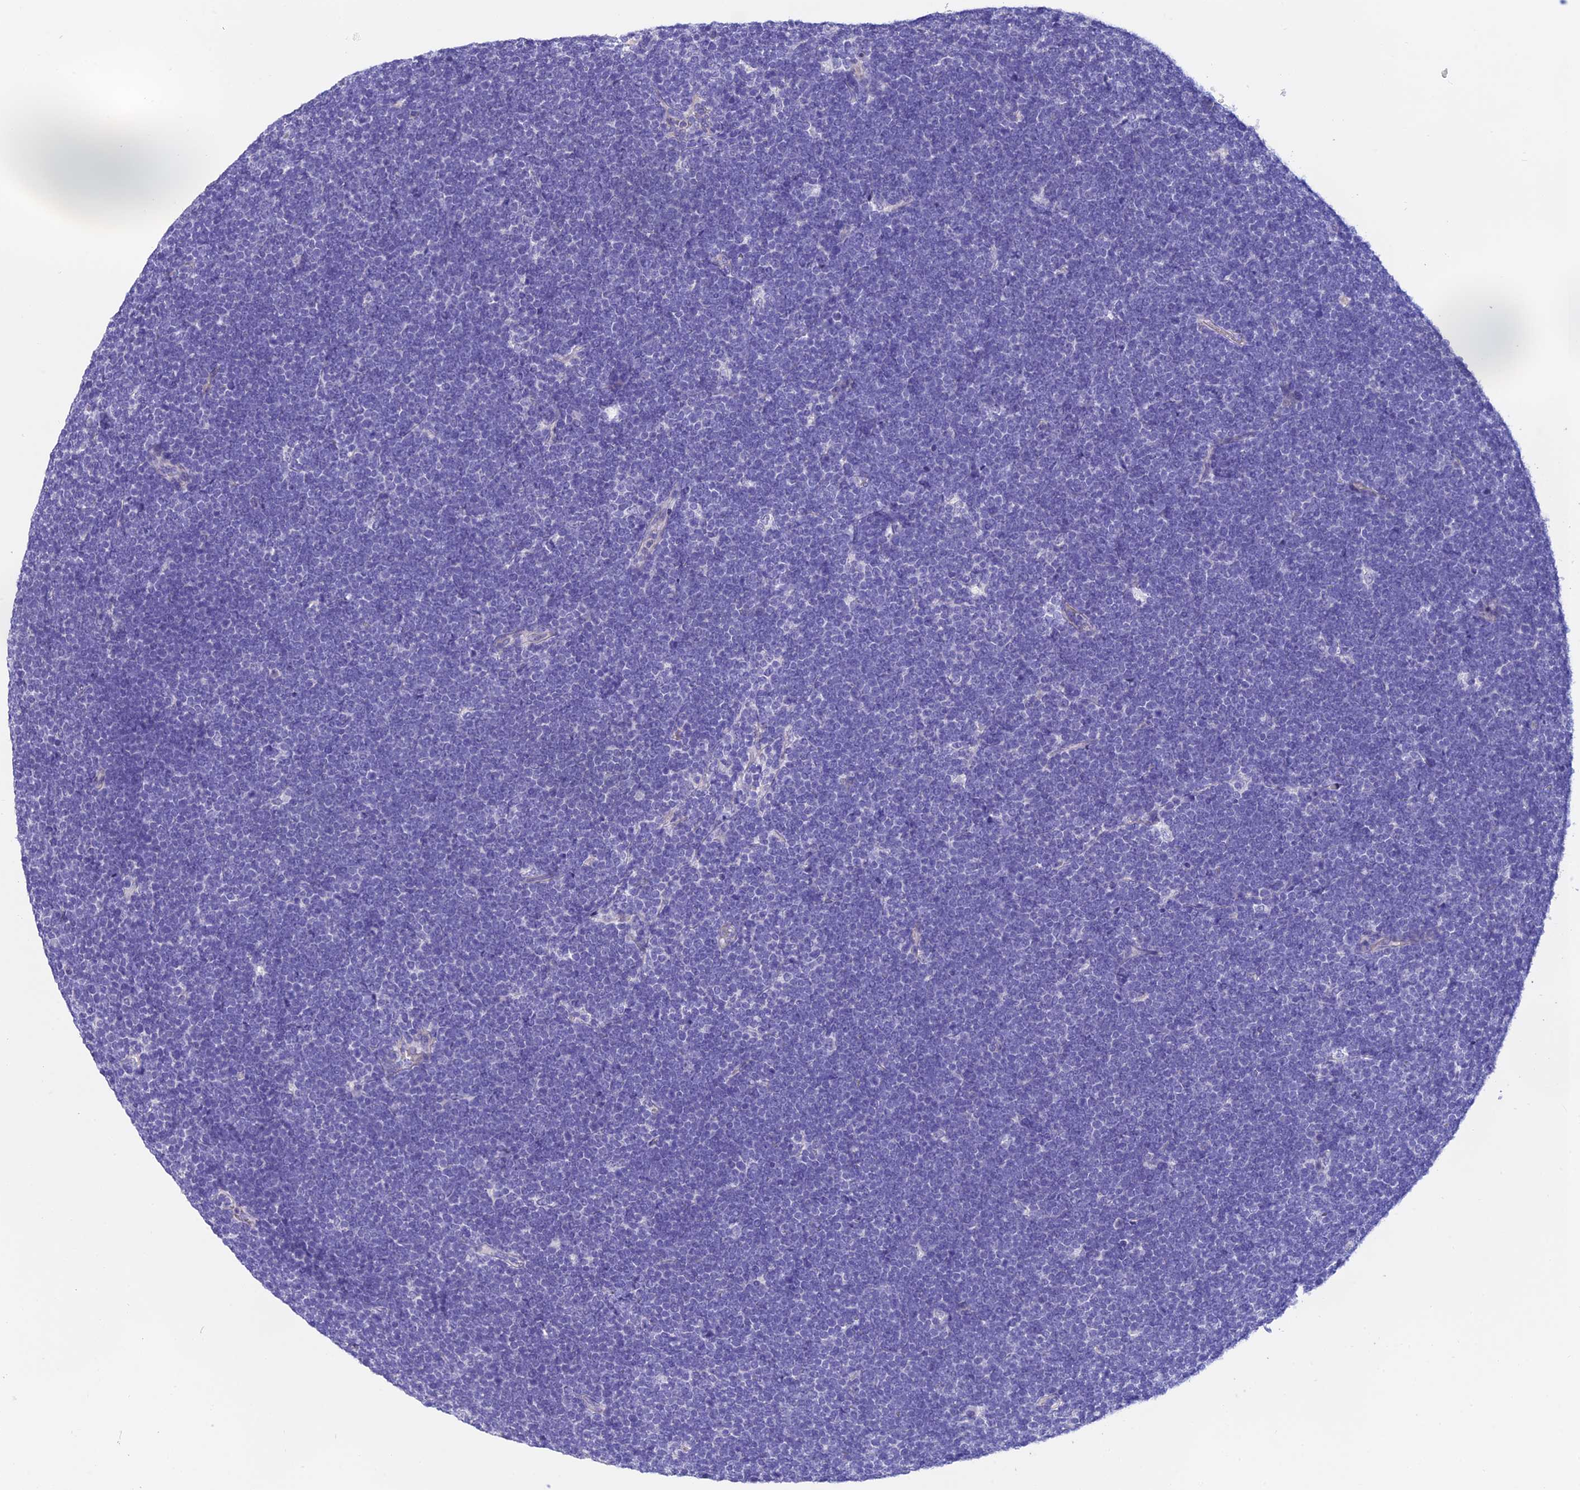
{"staining": {"intensity": "negative", "quantity": "none", "location": "none"}, "tissue": "lymphoma", "cell_type": "Tumor cells", "image_type": "cancer", "snomed": [{"axis": "morphology", "description": "Malignant lymphoma, non-Hodgkin's type, High grade"}, {"axis": "topography", "description": "Lymph node"}], "caption": "Immunohistochemistry (IHC) photomicrograph of human lymphoma stained for a protein (brown), which demonstrates no staining in tumor cells.", "gene": "C17orf67", "patient": {"sex": "male", "age": 13}}